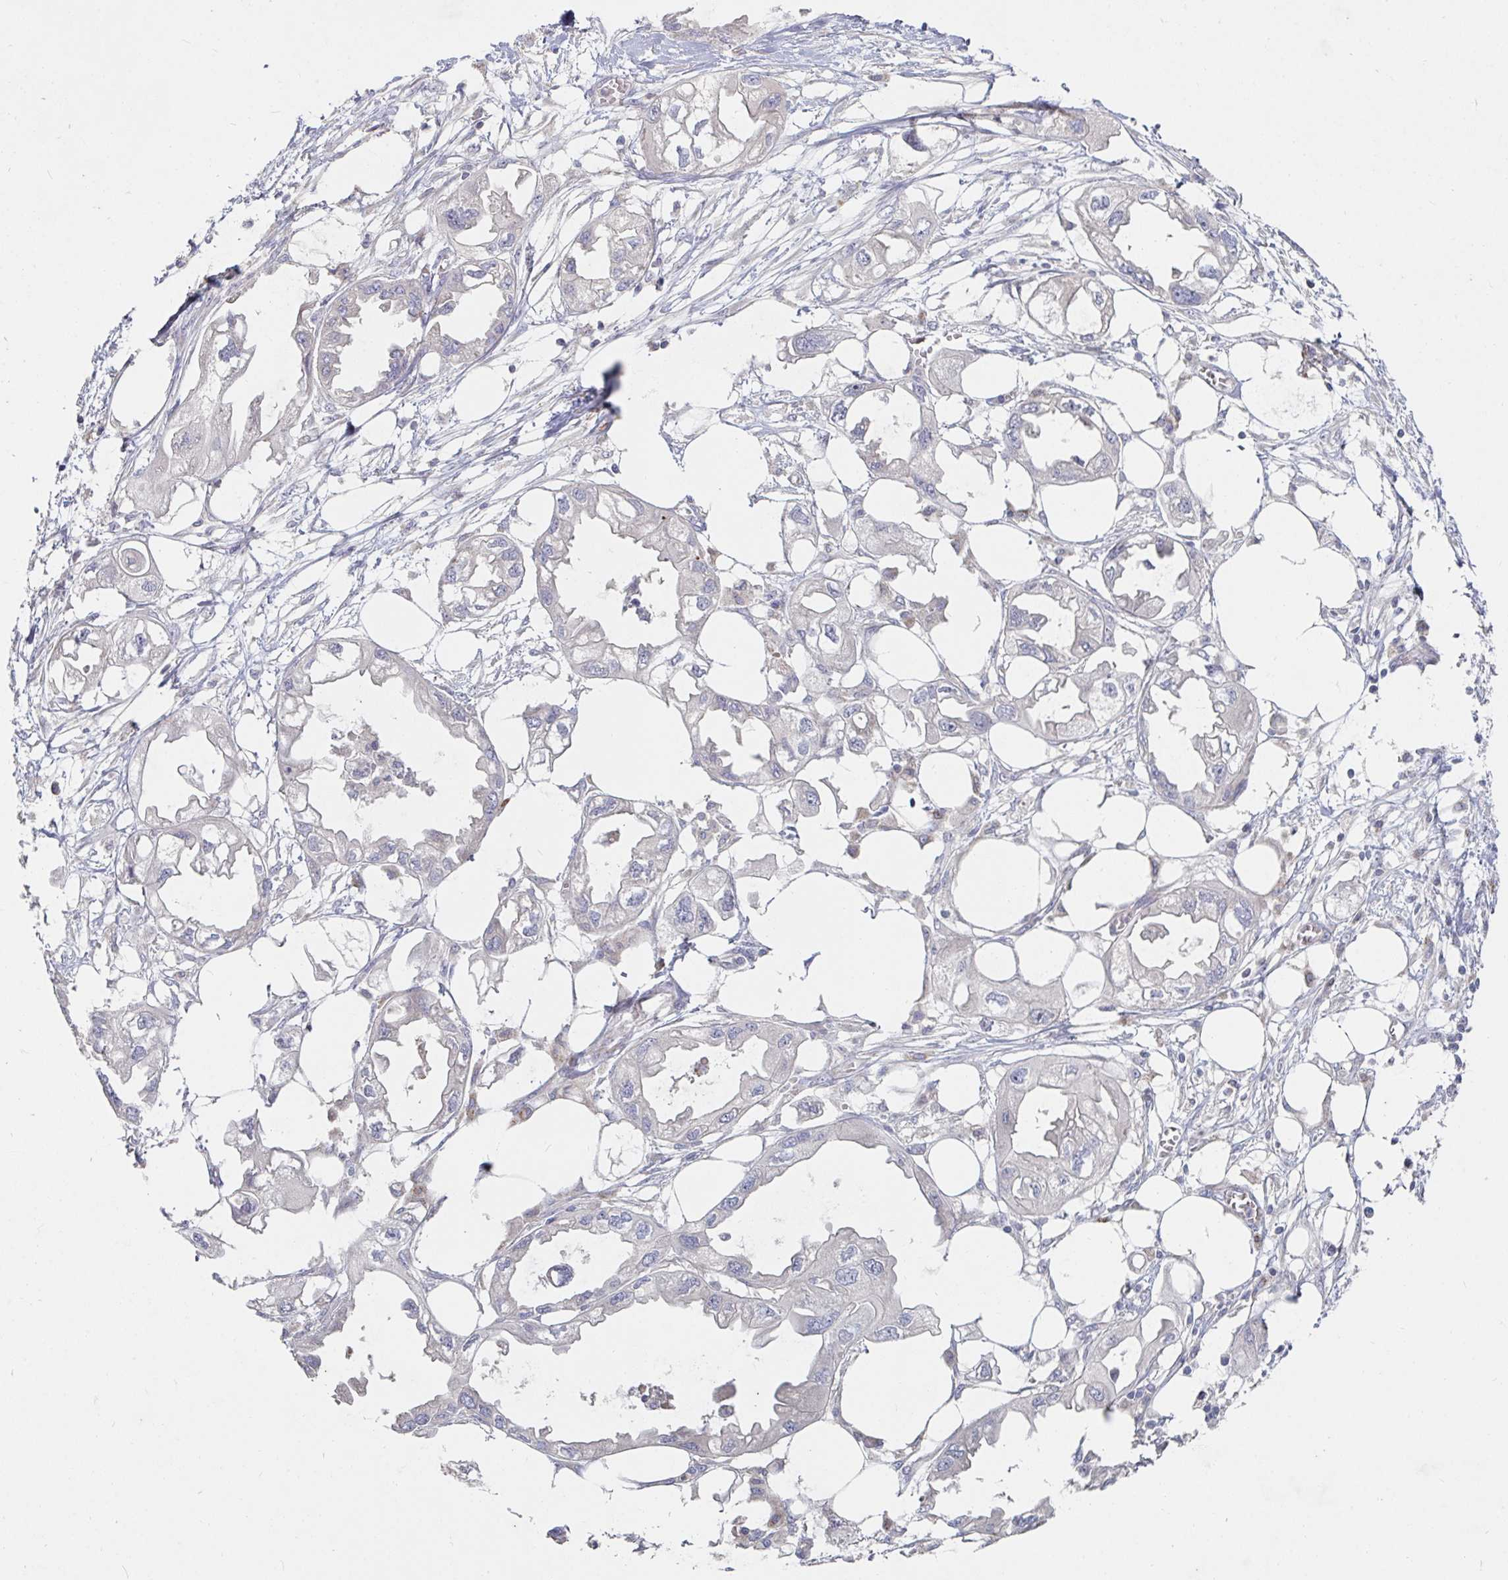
{"staining": {"intensity": "negative", "quantity": "none", "location": "none"}, "tissue": "endometrial cancer", "cell_type": "Tumor cells", "image_type": "cancer", "snomed": [{"axis": "morphology", "description": "Adenocarcinoma, NOS"}, {"axis": "morphology", "description": "Adenocarcinoma, metastatic, NOS"}, {"axis": "topography", "description": "Adipose tissue"}, {"axis": "topography", "description": "Endometrium"}], "caption": "Human endometrial cancer stained for a protein using IHC exhibits no positivity in tumor cells.", "gene": "SSH2", "patient": {"sex": "female", "age": 67}}